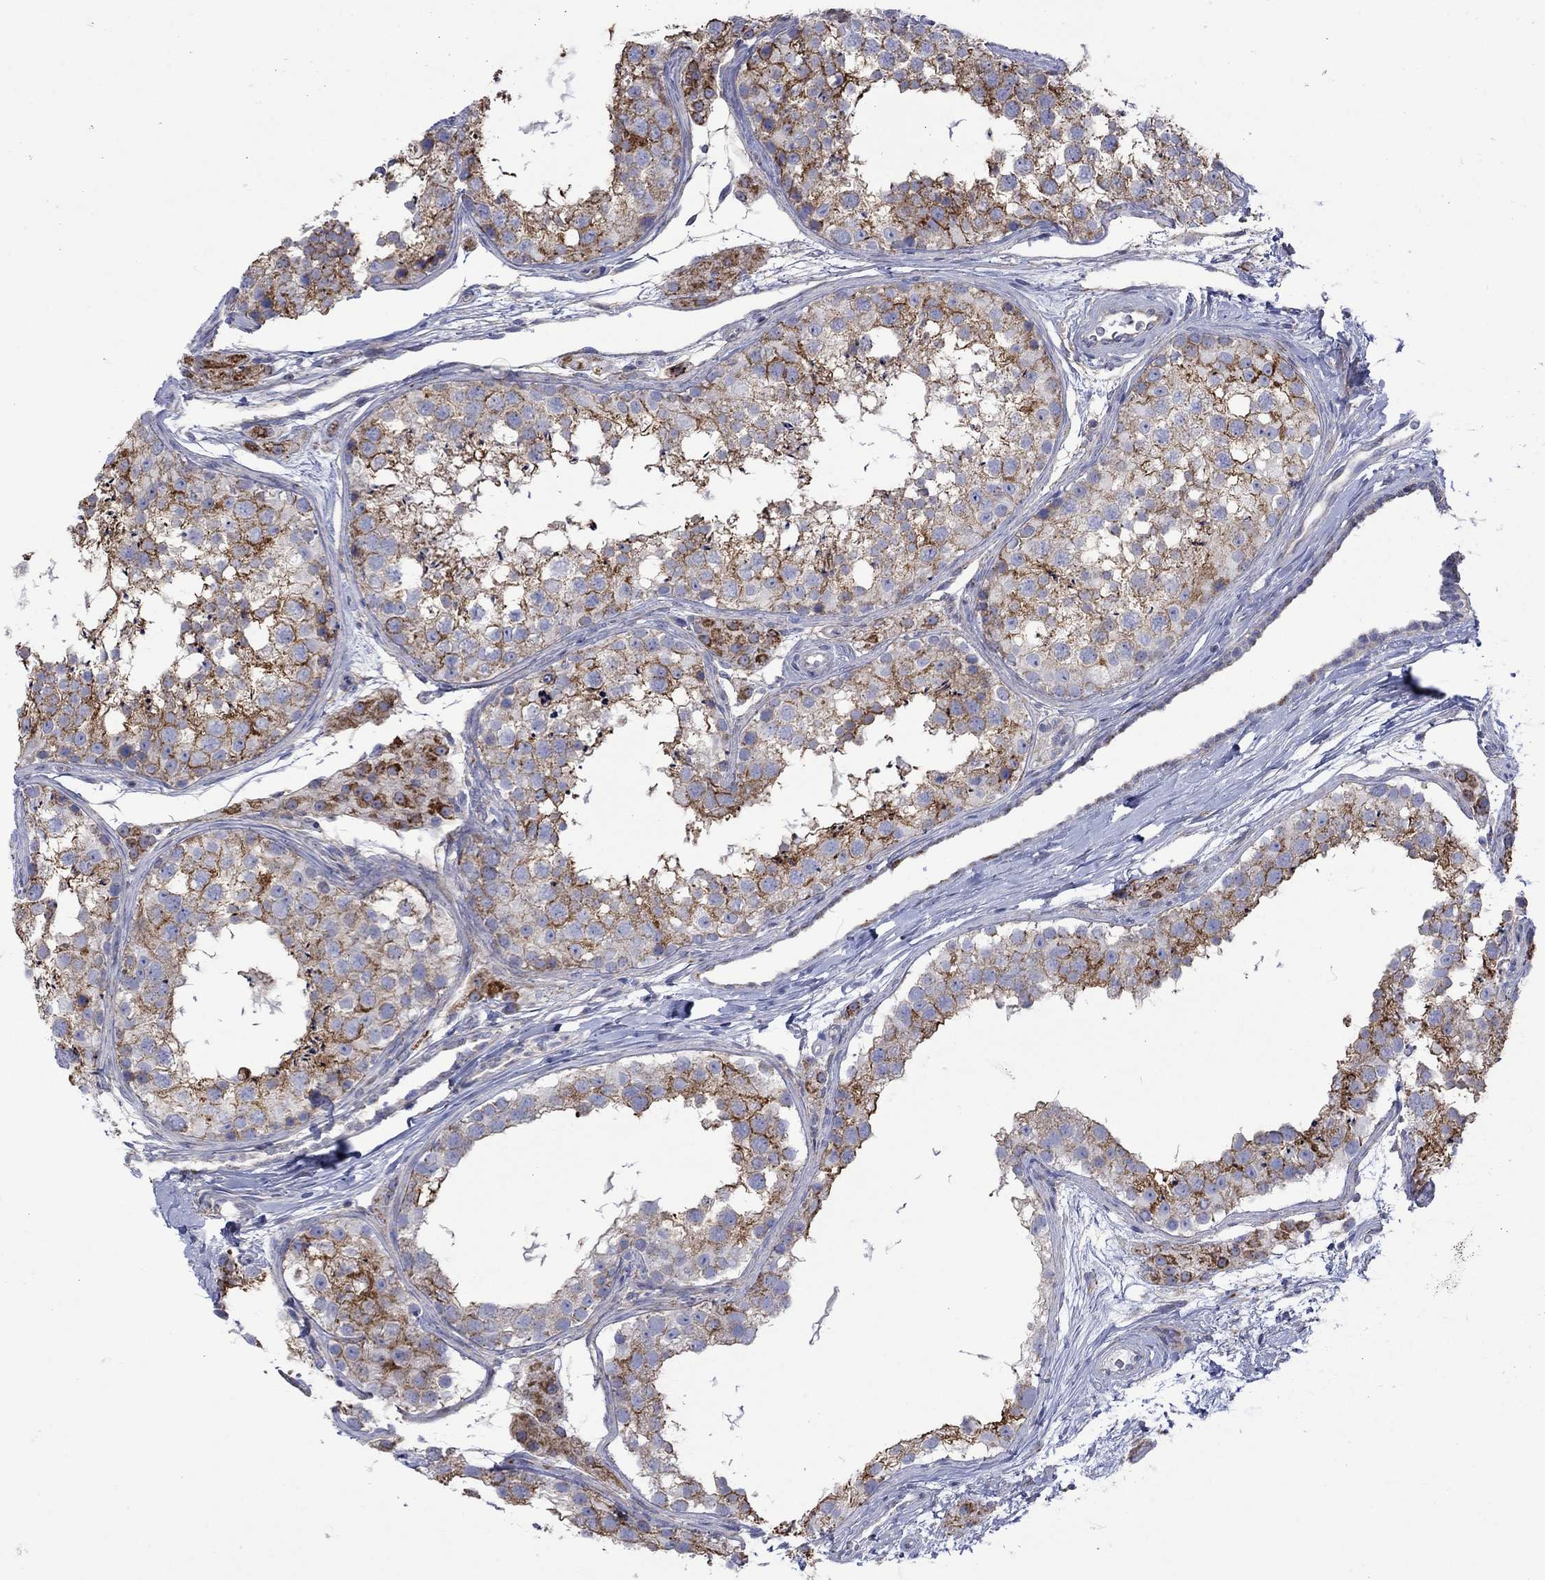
{"staining": {"intensity": "strong", "quantity": "25%-75%", "location": "cytoplasmic/membranous"}, "tissue": "testis", "cell_type": "Cells in seminiferous ducts", "image_type": "normal", "snomed": [{"axis": "morphology", "description": "Normal tissue, NOS"}, {"axis": "topography", "description": "Testis"}], "caption": "Cells in seminiferous ducts demonstrate strong cytoplasmic/membranous positivity in about 25%-75% of cells in benign testis.", "gene": "CISD1", "patient": {"sex": "male", "age": 41}}